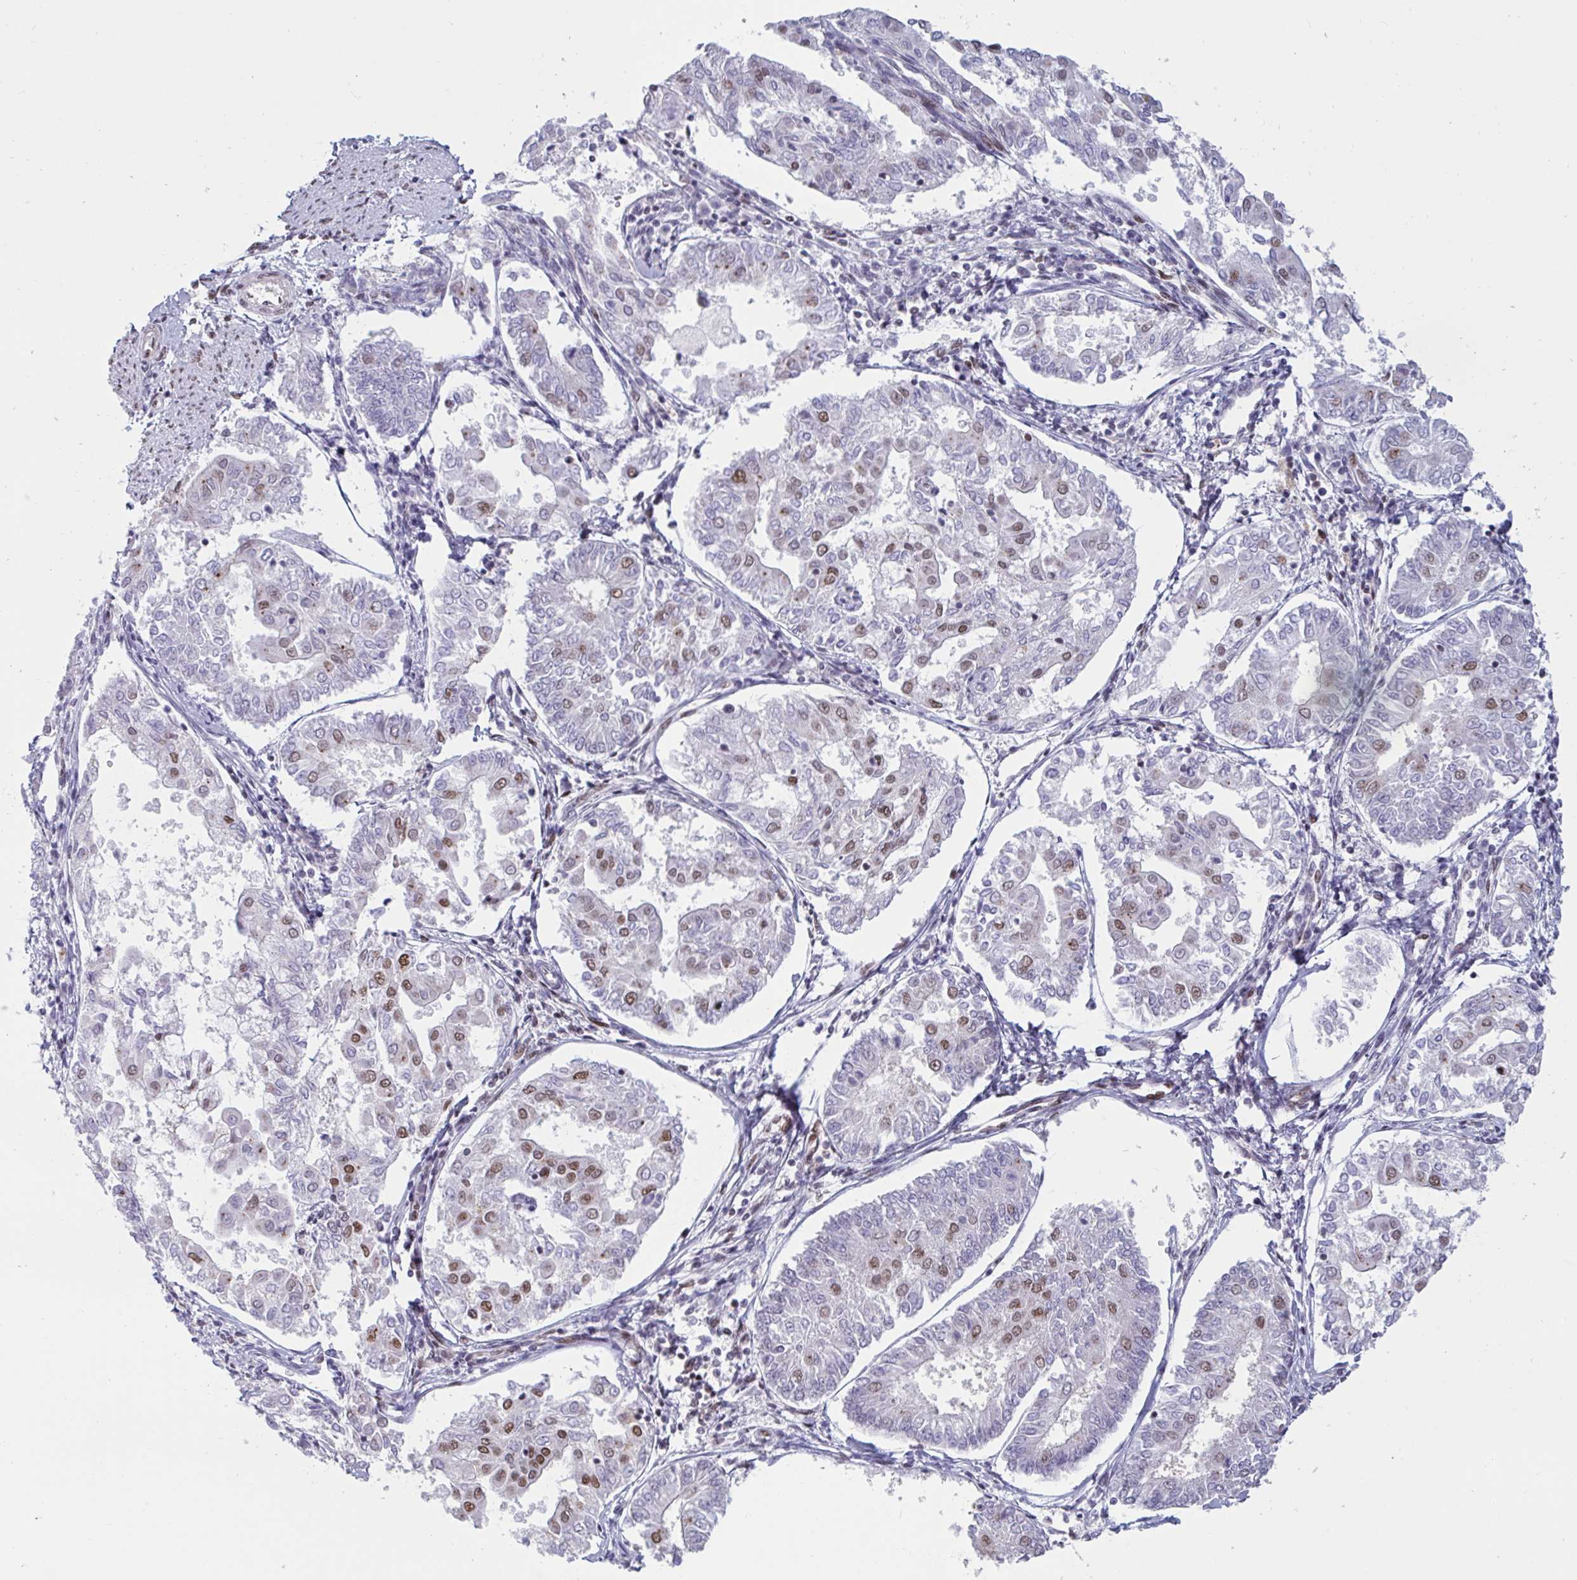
{"staining": {"intensity": "moderate", "quantity": "<25%", "location": "nuclear"}, "tissue": "endometrial cancer", "cell_type": "Tumor cells", "image_type": "cancer", "snomed": [{"axis": "morphology", "description": "Adenocarcinoma, NOS"}, {"axis": "topography", "description": "Endometrium"}], "caption": "This micrograph demonstrates IHC staining of human endometrial cancer (adenocarcinoma), with low moderate nuclear expression in approximately <25% of tumor cells.", "gene": "CBFA2T2", "patient": {"sex": "female", "age": 68}}